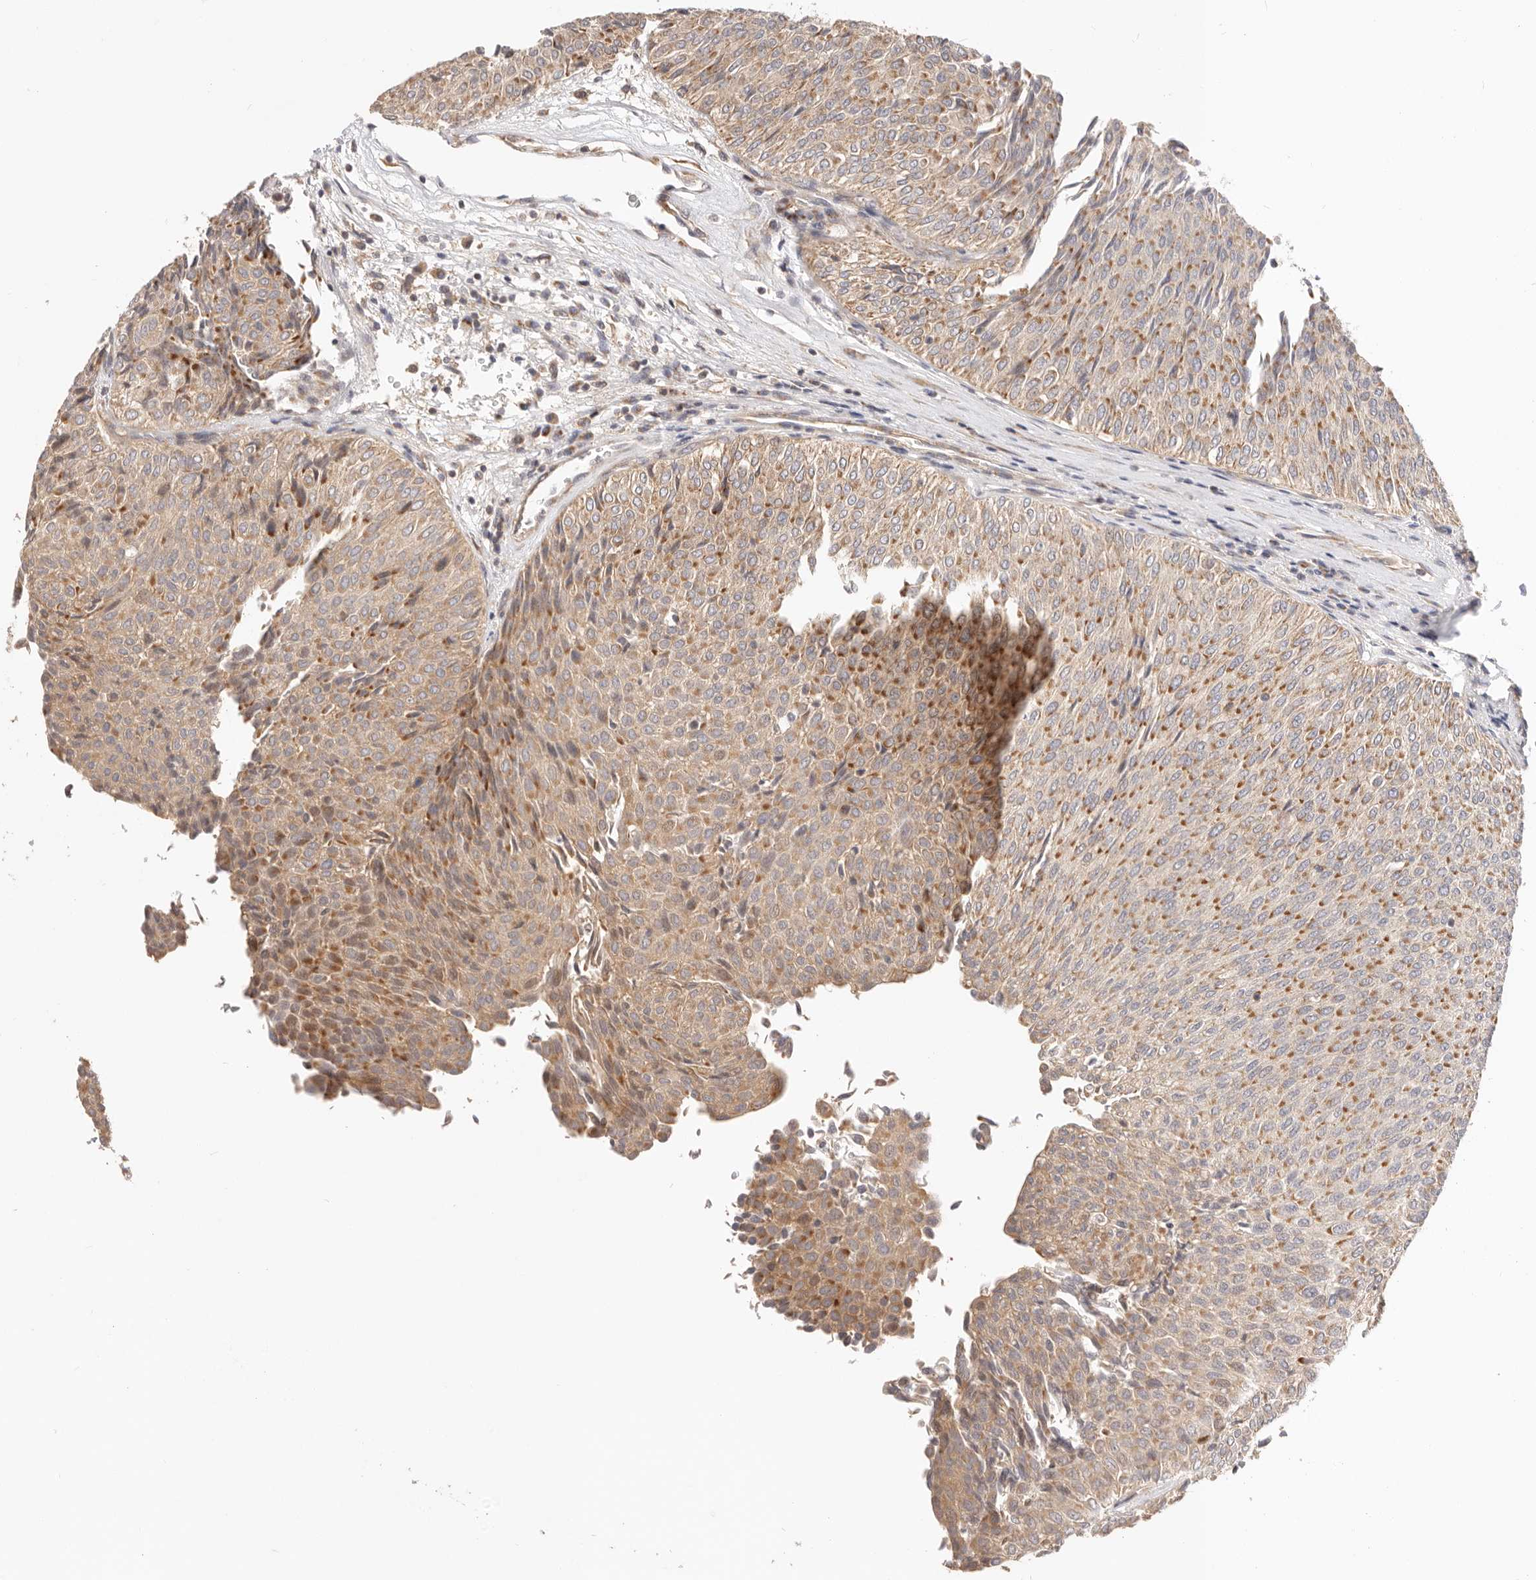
{"staining": {"intensity": "moderate", "quantity": ">75%", "location": "cytoplasmic/membranous"}, "tissue": "urothelial cancer", "cell_type": "Tumor cells", "image_type": "cancer", "snomed": [{"axis": "morphology", "description": "Urothelial carcinoma, Low grade"}, {"axis": "topography", "description": "Urinary bladder"}], "caption": "IHC image of human urothelial cancer stained for a protein (brown), which demonstrates medium levels of moderate cytoplasmic/membranous staining in approximately >75% of tumor cells.", "gene": "KCMF1", "patient": {"sex": "male", "age": 78}}